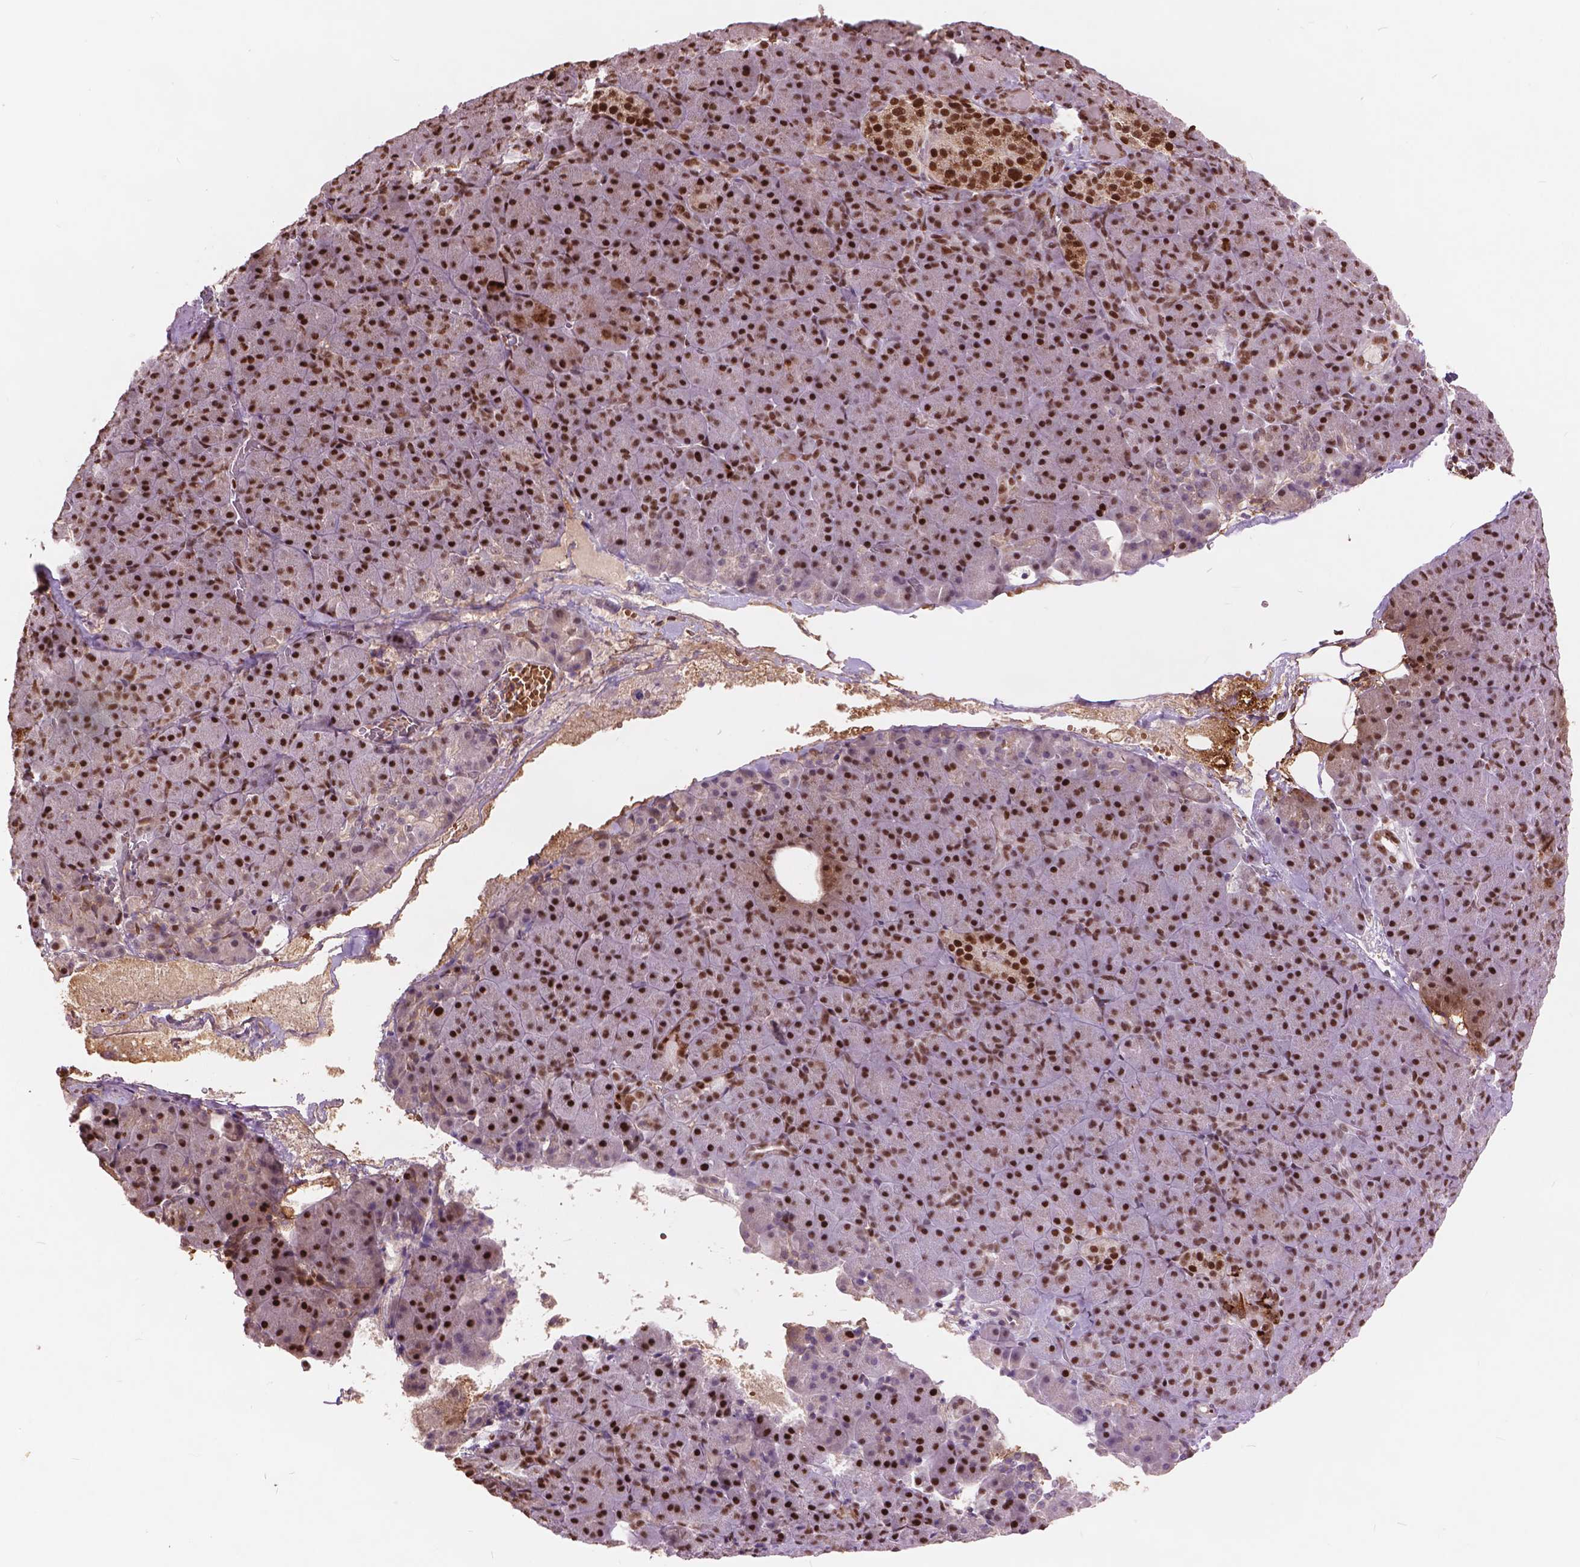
{"staining": {"intensity": "strong", "quantity": ">75%", "location": "nuclear"}, "tissue": "pancreas", "cell_type": "Exocrine glandular cells", "image_type": "normal", "snomed": [{"axis": "morphology", "description": "Normal tissue, NOS"}, {"axis": "topography", "description": "Pancreas"}], "caption": "Immunohistochemistry (IHC) micrograph of normal pancreas: pancreas stained using immunohistochemistry (IHC) exhibits high levels of strong protein expression localized specifically in the nuclear of exocrine glandular cells, appearing as a nuclear brown color.", "gene": "ANP32A", "patient": {"sex": "female", "age": 74}}